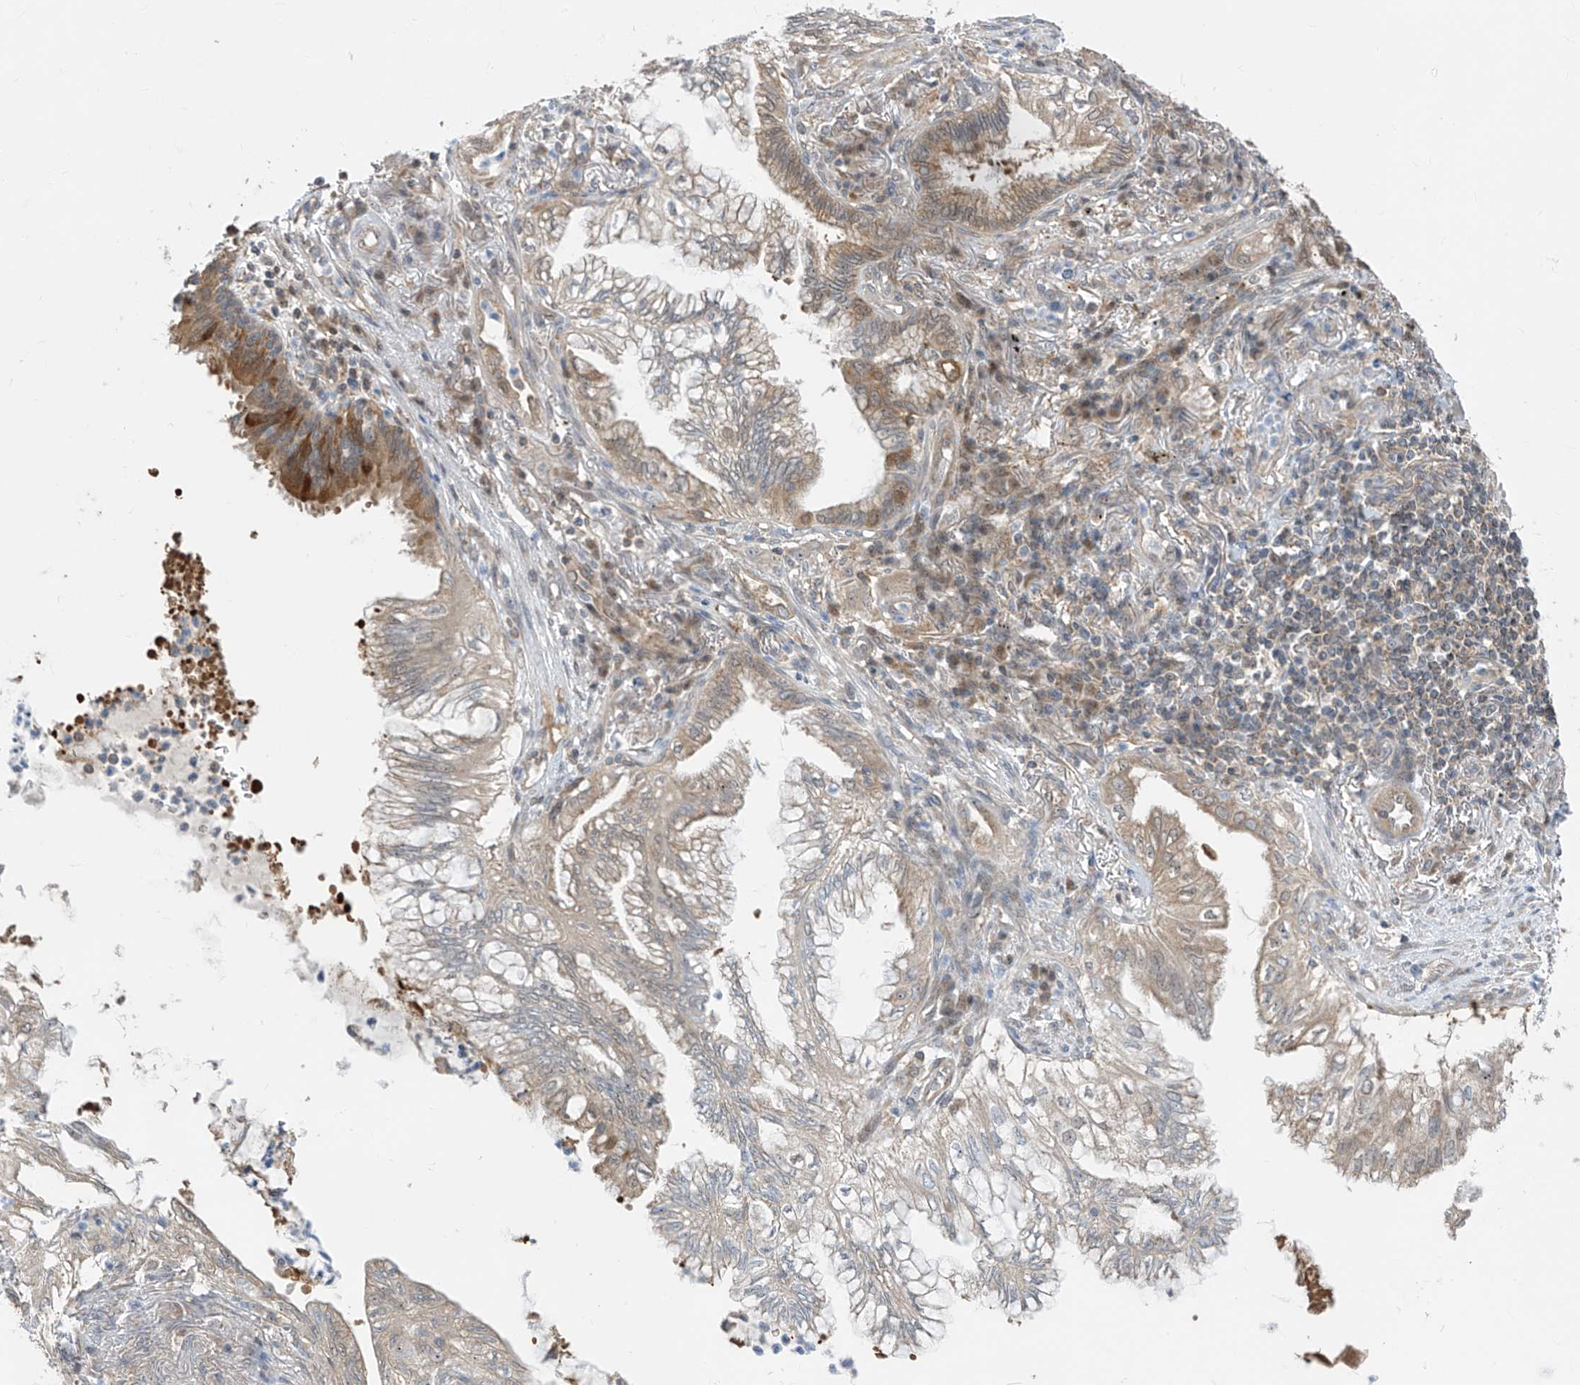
{"staining": {"intensity": "weak", "quantity": ">75%", "location": "cytoplasmic/membranous"}, "tissue": "lung cancer", "cell_type": "Tumor cells", "image_type": "cancer", "snomed": [{"axis": "morphology", "description": "Adenocarcinoma, NOS"}, {"axis": "topography", "description": "Lung"}], "caption": "A brown stain highlights weak cytoplasmic/membranous positivity of a protein in human lung cancer (adenocarcinoma) tumor cells. The staining was performed using DAB to visualize the protein expression in brown, while the nuclei were stained in blue with hematoxylin (Magnification: 20x).", "gene": "TTC38", "patient": {"sex": "female", "age": 70}}